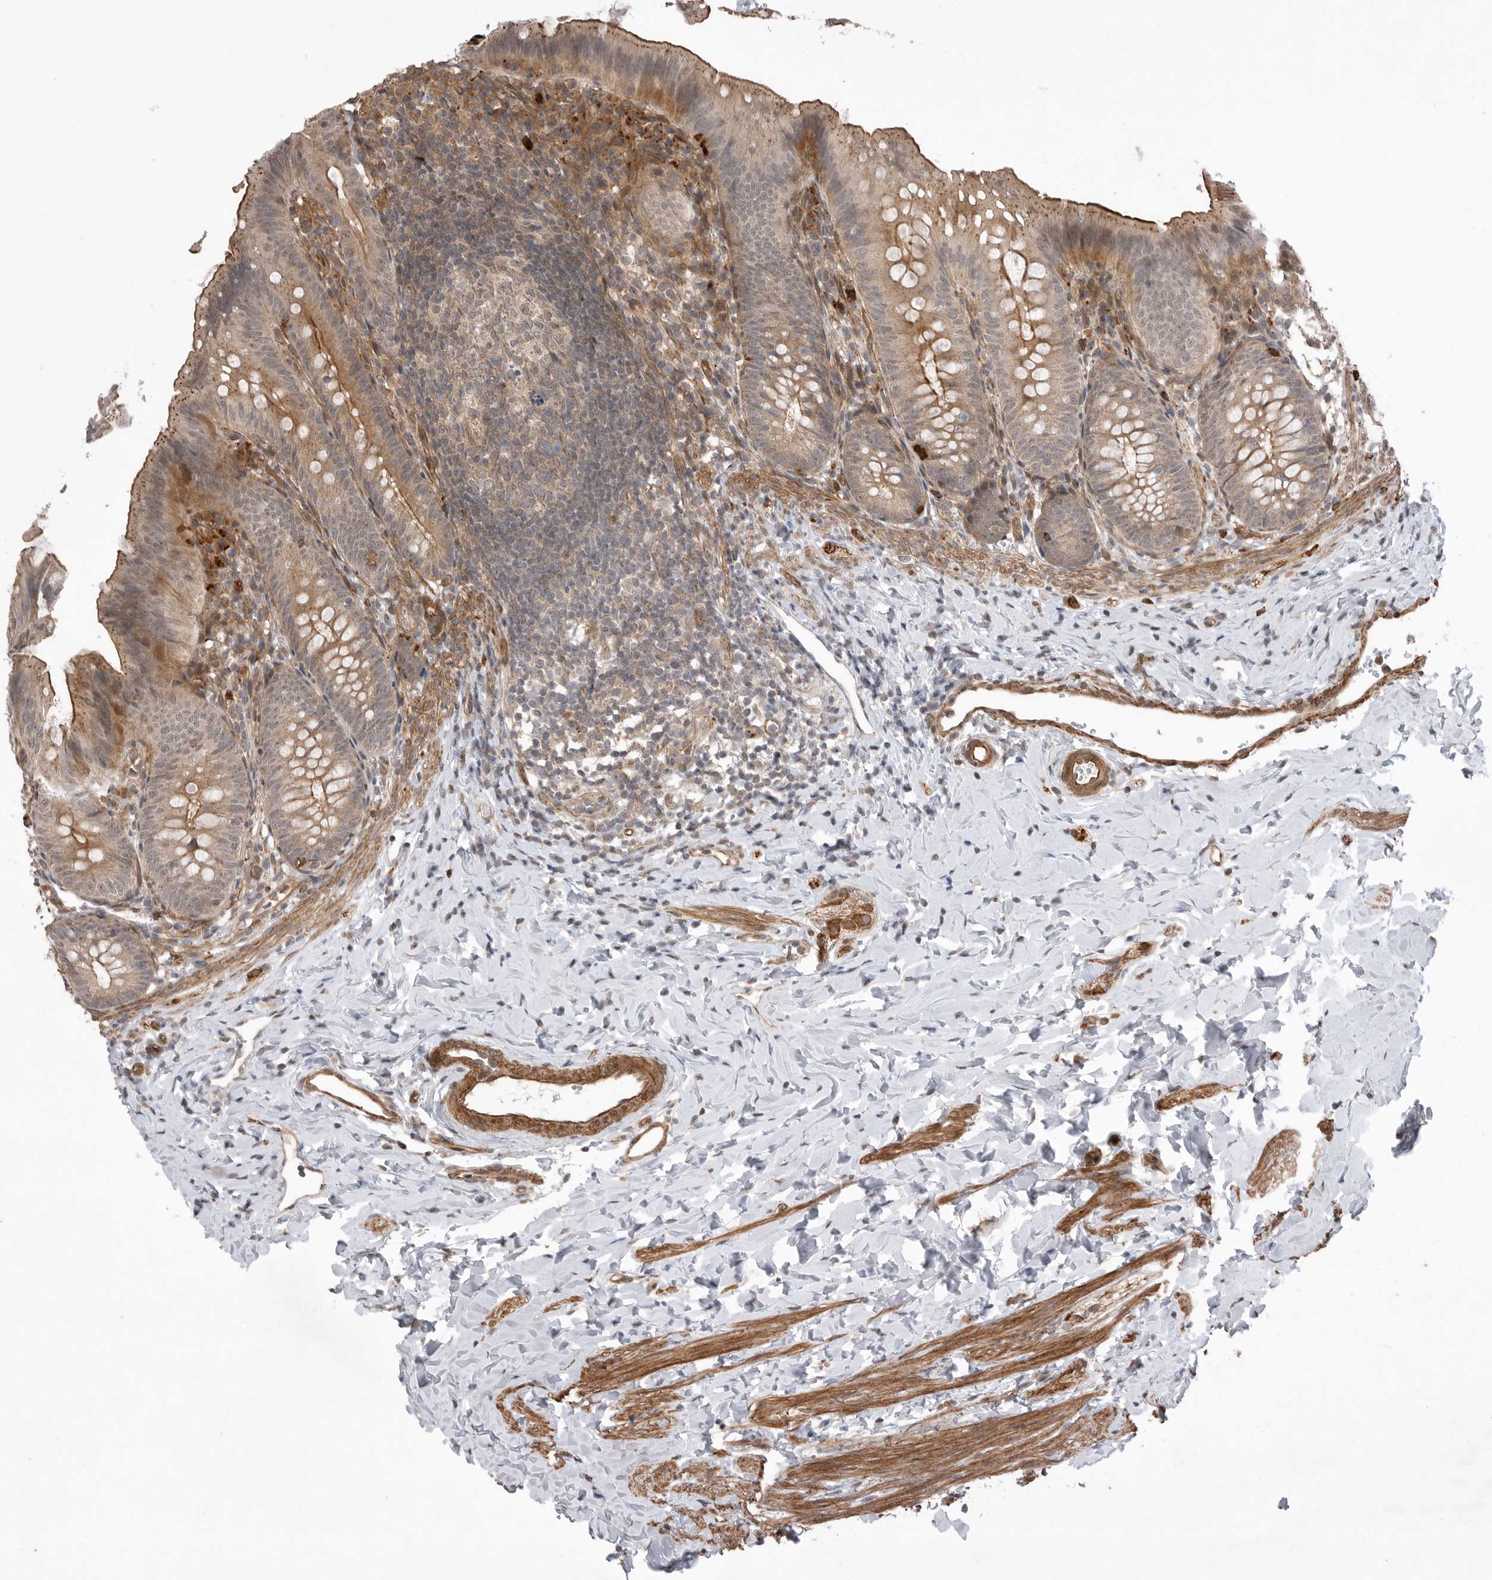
{"staining": {"intensity": "strong", "quantity": "<25%", "location": "cytoplasmic/membranous"}, "tissue": "appendix", "cell_type": "Glandular cells", "image_type": "normal", "snomed": [{"axis": "morphology", "description": "Normal tissue, NOS"}, {"axis": "topography", "description": "Appendix"}], "caption": "Appendix stained for a protein (brown) exhibits strong cytoplasmic/membranous positive expression in about <25% of glandular cells.", "gene": "PEAK1", "patient": {"sex": "male", "age": 1}}